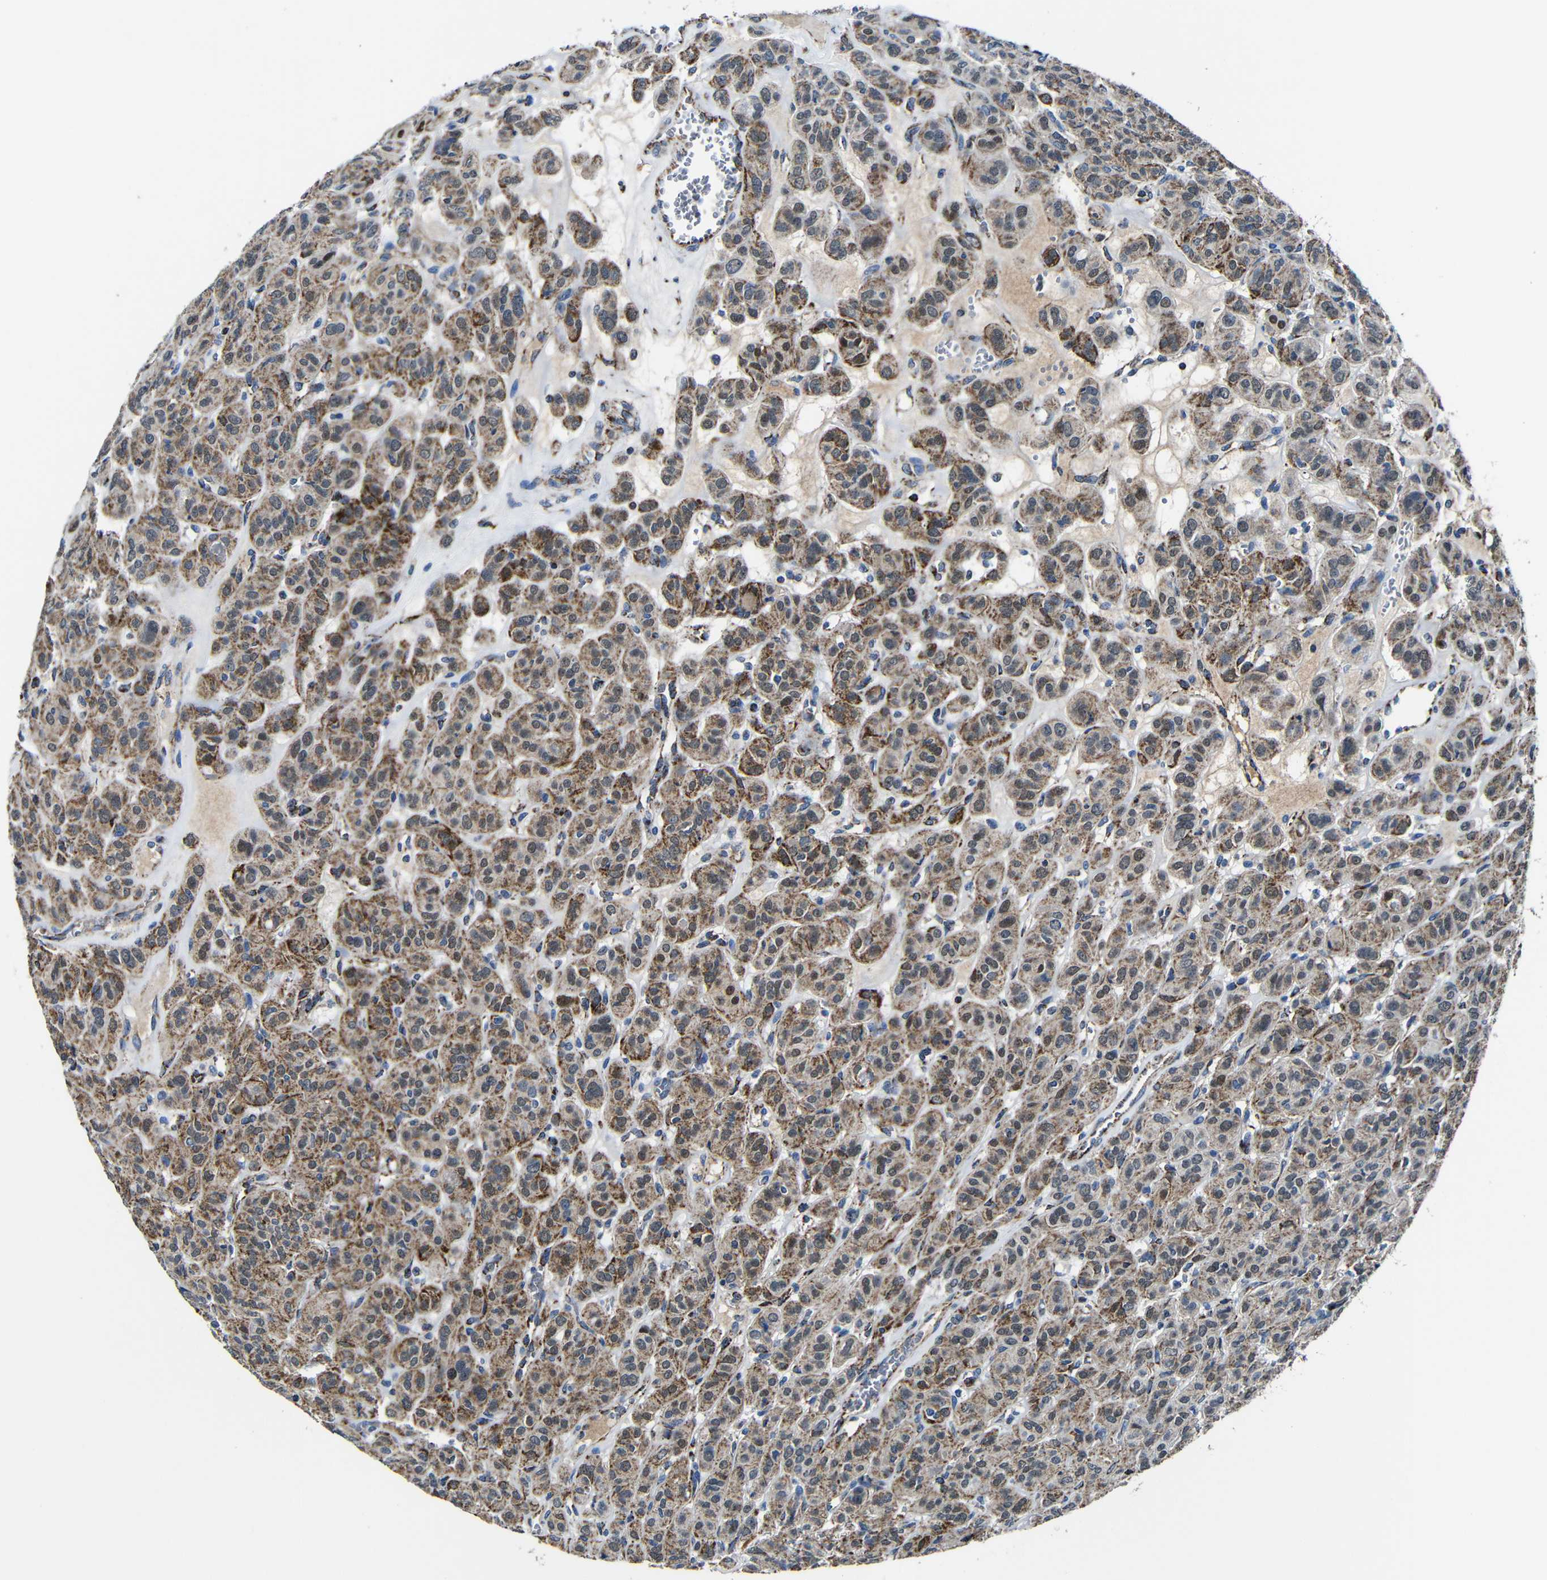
{"staining": {"intensity": "moderate", "quantity": "25%-75%", "location": "cytoplasmic/membranous,nuclear"}, "tissue": "thyroid cancer", "cell_type": "Tumor cells", "image_type": "cancer", "snomed": [{"axis": "morphology", "description": "Follicular adenoma carcinoma, NOS"}, {"axis": "topography", "description": "Thyroid gland"}], "caption": "High-magnification brightfield microscopy of thyroid follicular adenoma carcinoma stained with DAB (3,3'-diaminobenzidine) (brown) and counterstained with hematoxylin (blue). tumor cells exhibit moderate cytoplasmic/membranous and nuclear staining is seen in approximately25%-75% of cells.", "gene": "CA5B", "patient": {"sex": "female", "age": 71}}